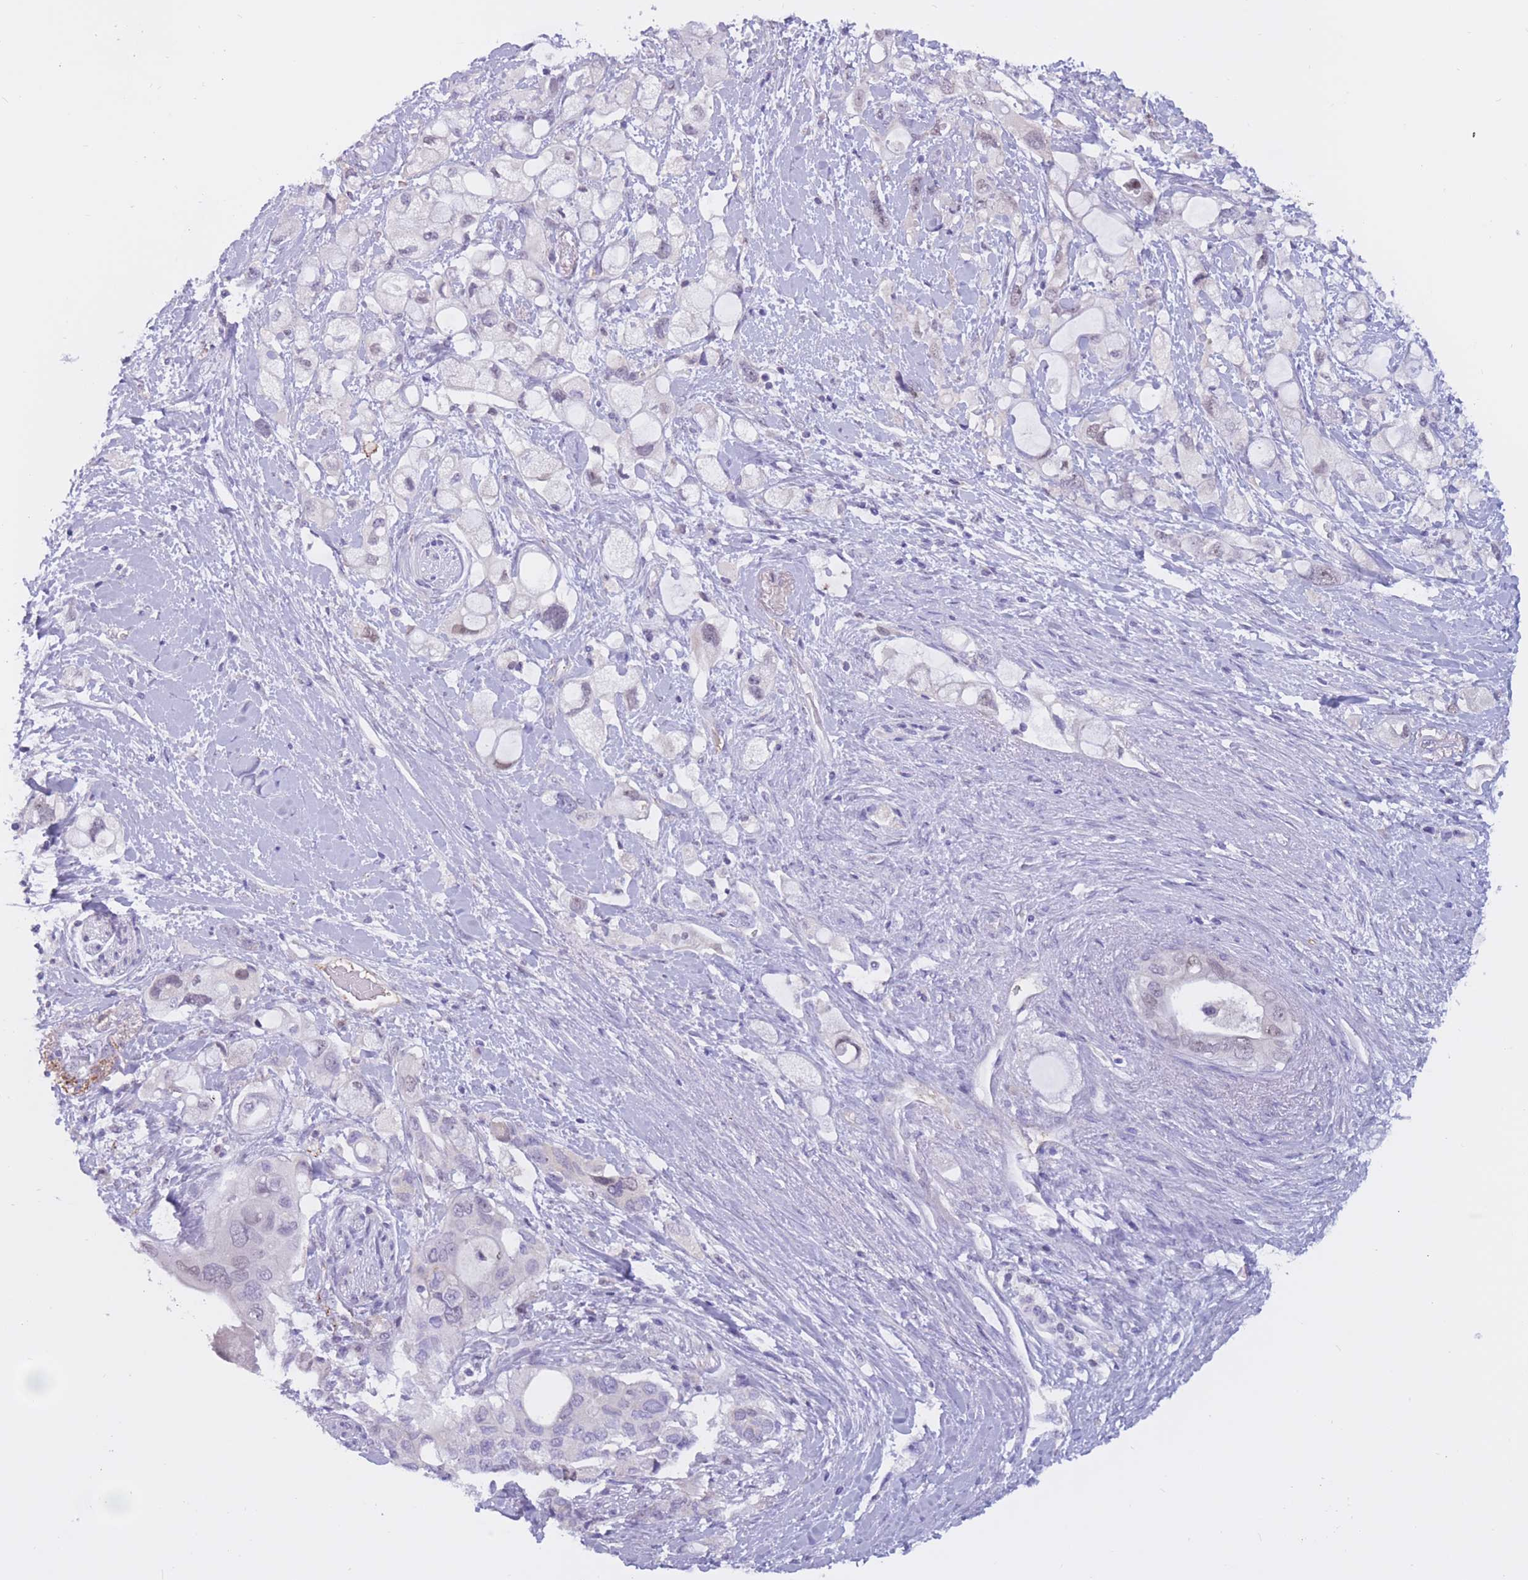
{"staining": {"intensity": "weak", "quantity": "<25%", "location": "nuclear"}, "tissue": "pancreatic cancer", "cell_type": "Tumor cells", "image_type": "cancer", "snomed": [{"axis": "morphology", "description": "Adenocarcinoma, NOS"}, {"axis": "topography", "description": "Pancreas"}], "caption": "A high-resolution image shows immunohistochemistry (IHC) staining of pancreatic cancer, which demonstrates no significant expression in tumor cells. (Immunohistochemistry (ihc), brightfield microscopy, high magnification).", "gene": "BOP1", "patient": {"sex": "female", "age": 56}}